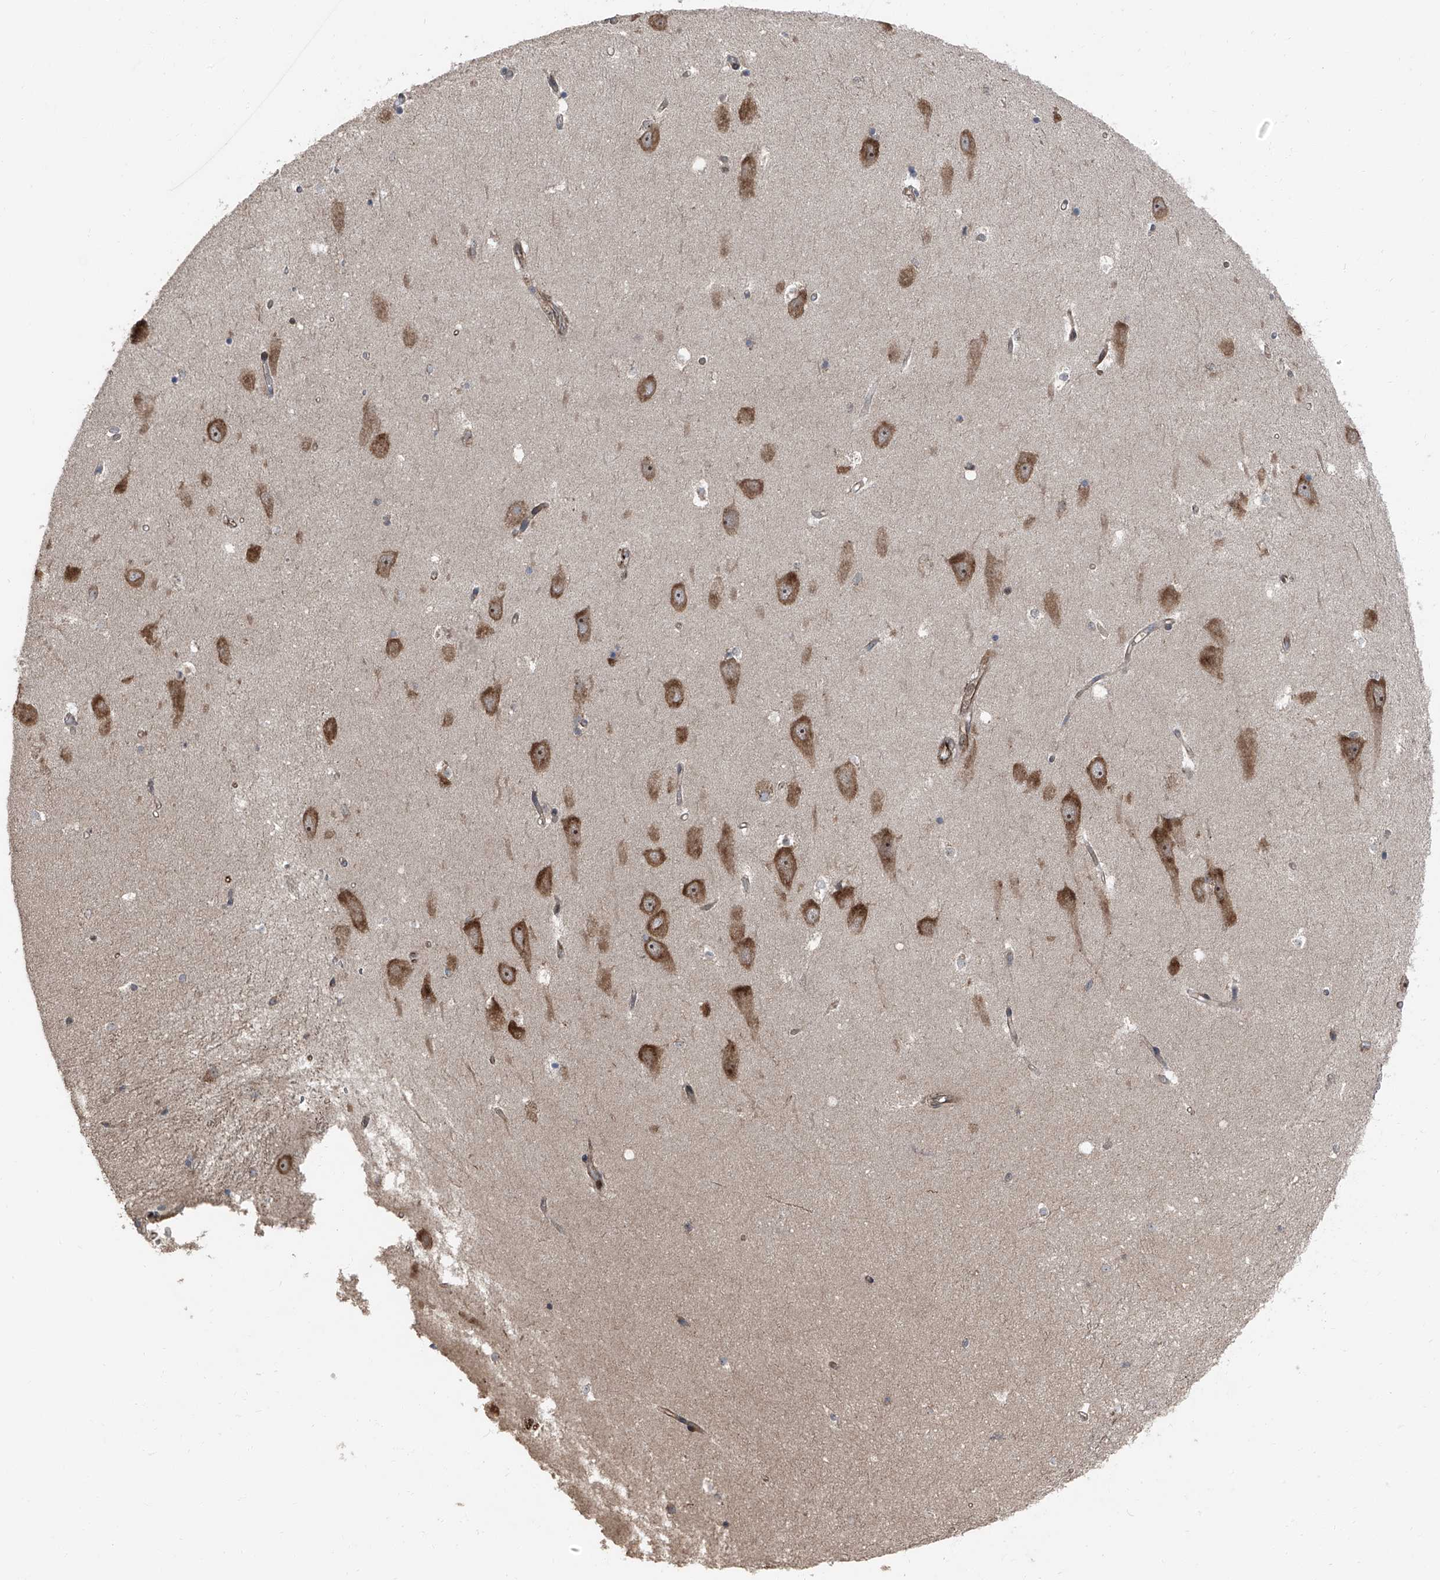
{"staining": {"intensity": "negative", "quantity": "none", "location": "none"}, "tissue": "hippocampus", "cell_type": "Glial cells", "image_type": "normal", "snomed": [{"axis": "morphology", "description": "Normal tissue, NOS"}, {"axis": "topography", "description": "Hippocampus"}], "caption": "Glial cells are negative for protein expression in unremarkable human hippocampus. (Immunohistochemistry (ihc), brightfield microscopy, high magnification).", "gene": "FKBP5", "patient": {"sex": "male", "age": 45}}